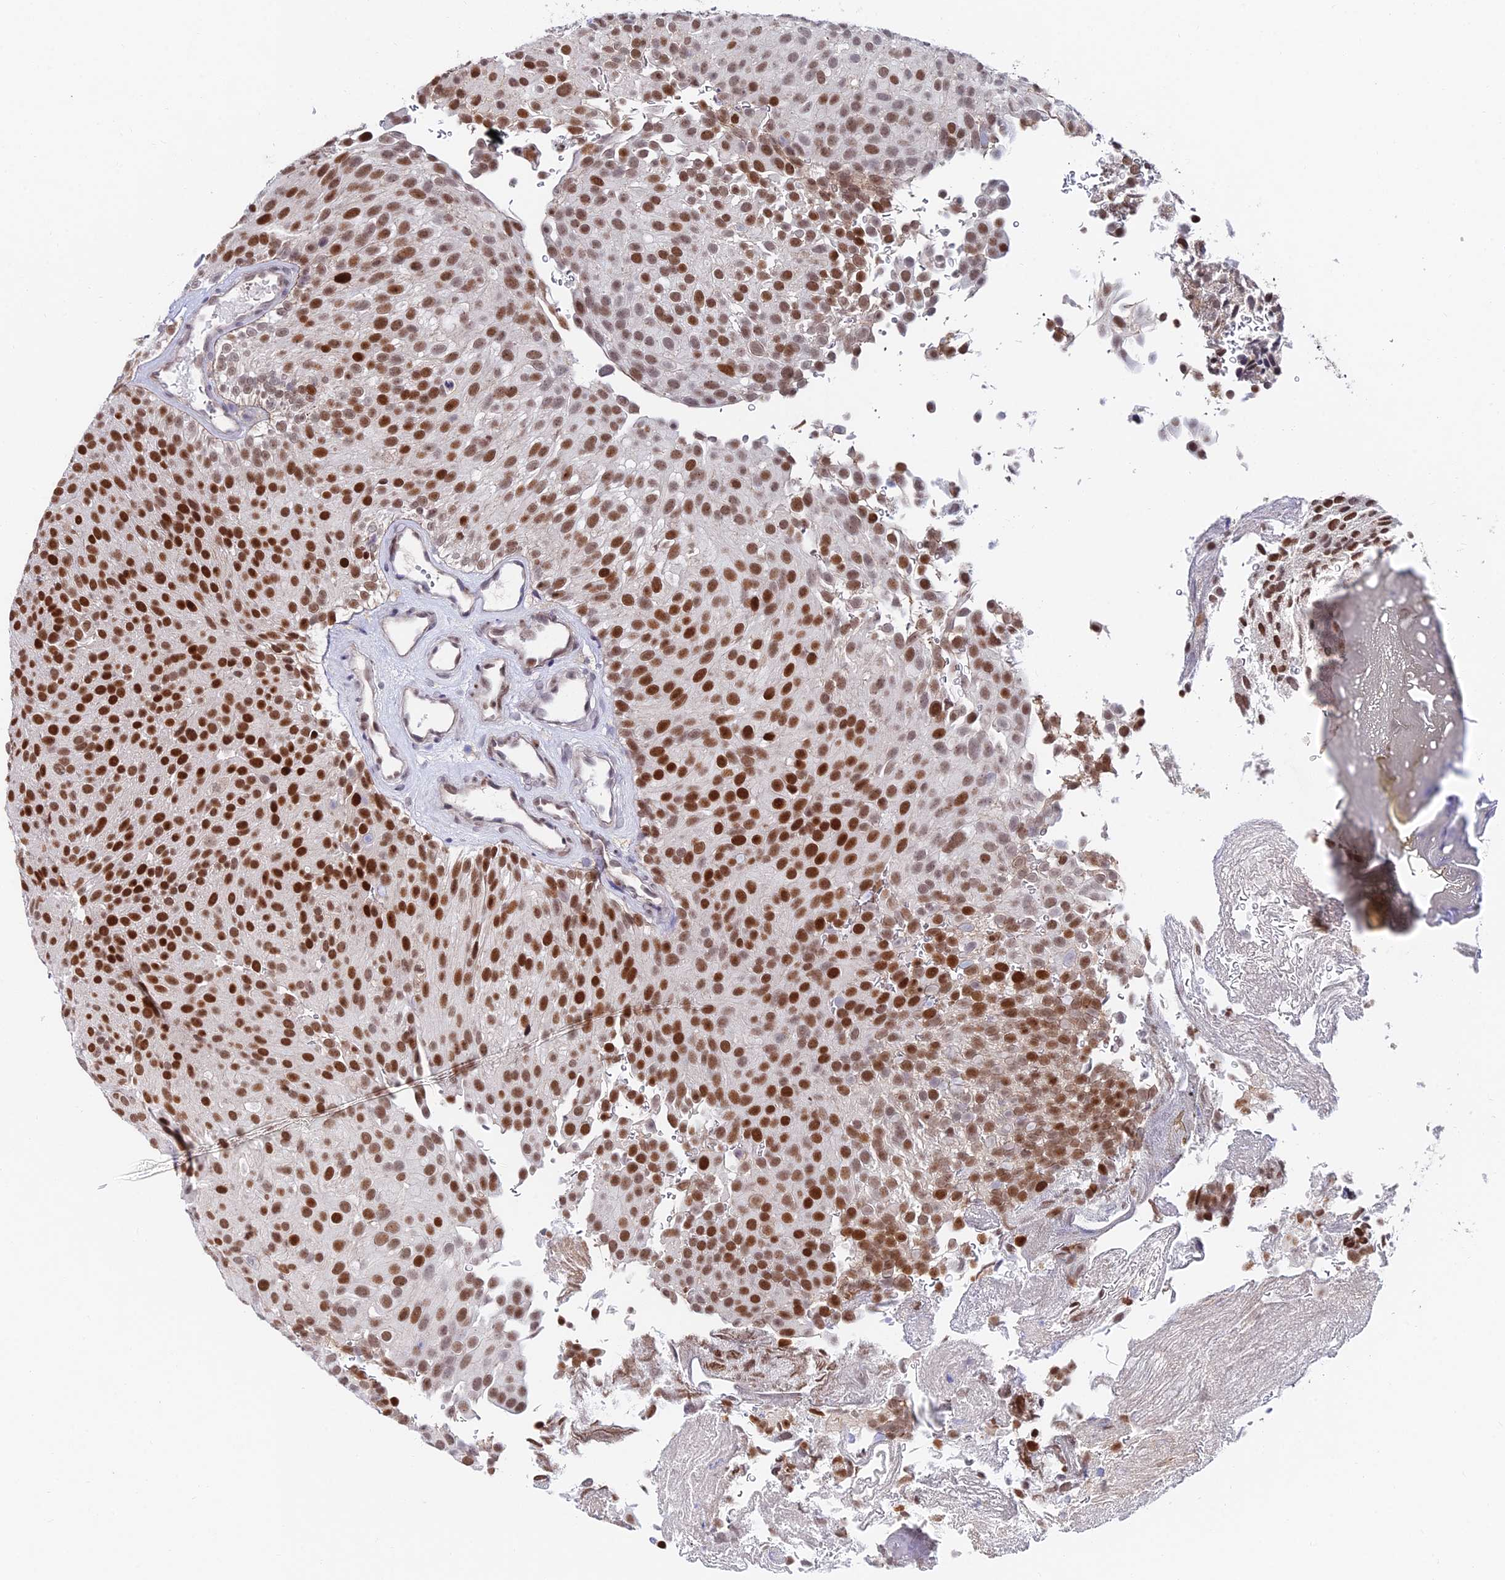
{"staining": {"intensity": "strong", "quantity": ">75%", "location": "nuclear"}, "tissue": "urothelial cancer", "cell_type": "Tumor cells", "image_type": "cancer", "snomed": [{"axis": "morphology", "description": "Urothelial carcinoma, Low grade"}, {"axis": "topography", "description": "Urinary bladder"}], "caption": "Protein expression analysis of human low-grade urothelial carcinoma reveals strong nuclear positivity in about >75% of tumor cells.", "gene": "TRIM24", "patient": {"sex": "male", "age": 78}}